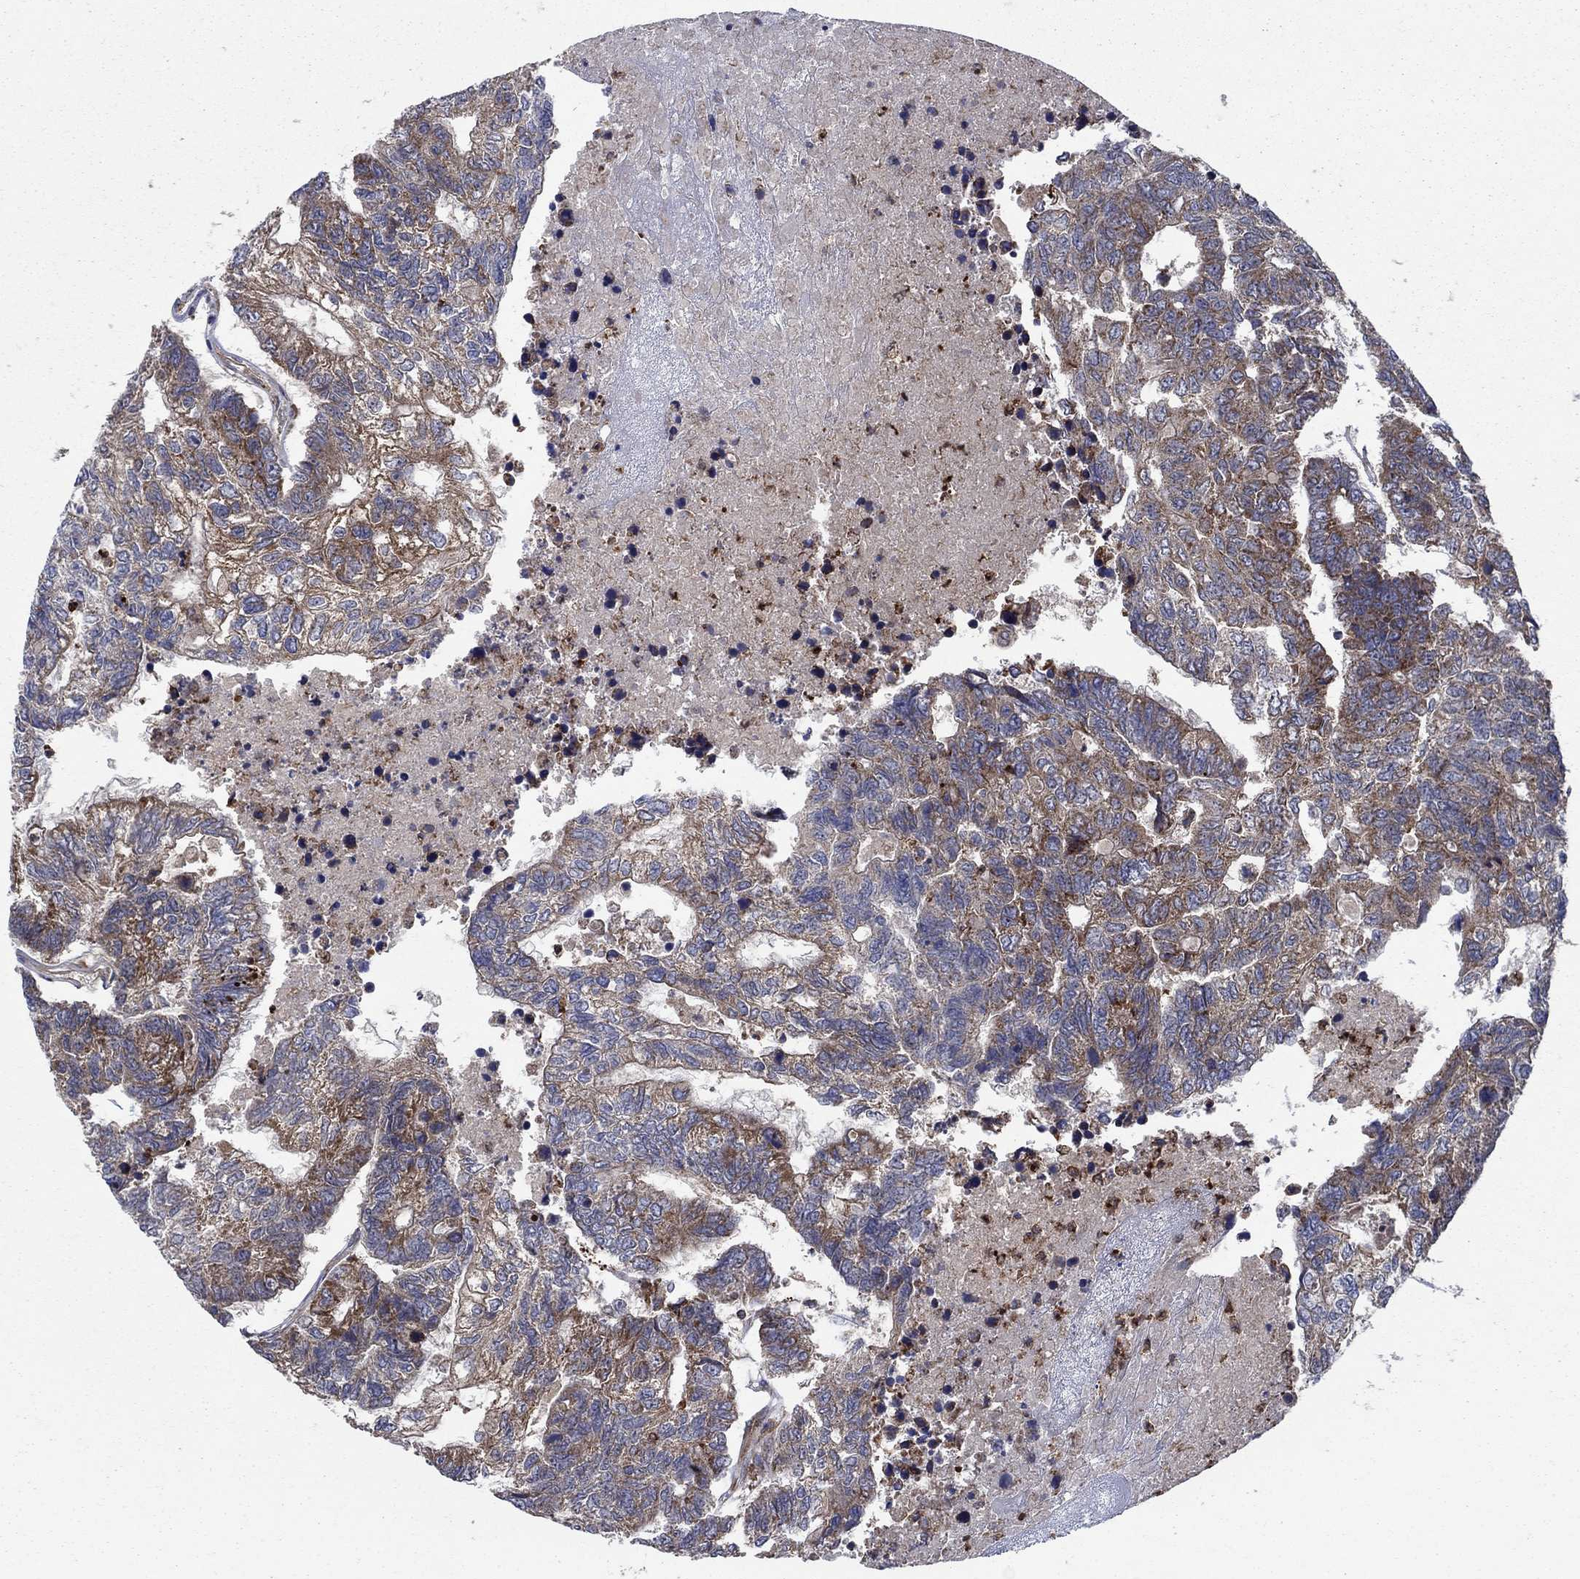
{"staining": {"intensity": "strong", "quantity": "<25%", "location": "cytoplasmic/membranous"}, "tissue": "colorectal cancer", "cell_type": "Tumor cells", "image_type": "cancer", "snomed": [{"axis": "morphology", "description": "Adenocarcinoma, NOS"}, {"axis": "topography", "description": "Colon"}], "caption": "Immunohistochemistry (IHC) of human colorectal adenocarcinoma demonstrates medium levels of strong cytoplasmic/membranous expression in approximately <25% of tumor cells.", "gene": "RNF19B", "patient": {"sex": "female", "age": 48}}